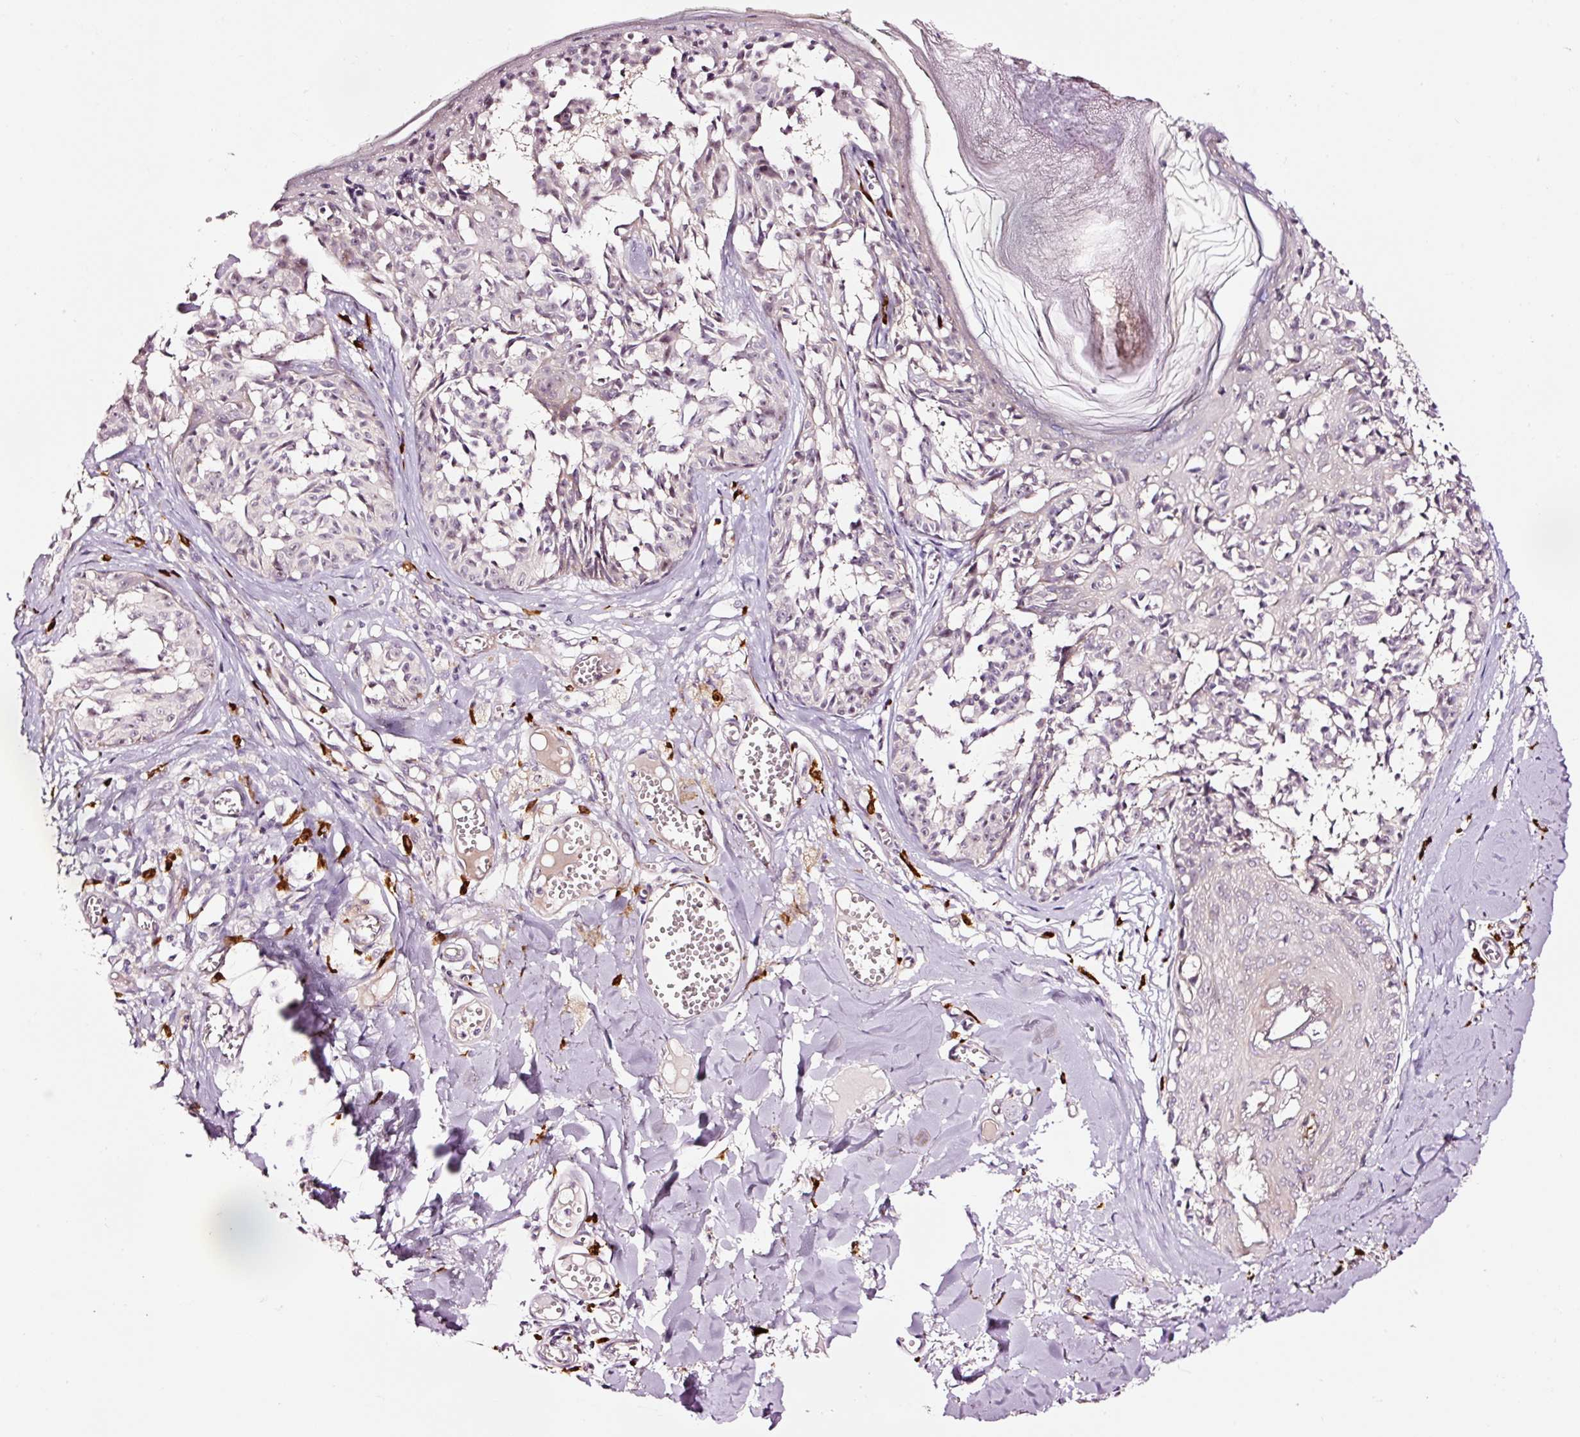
{"staining": {"intensity": "negative", "quantity": "none", "location": "none"}, "tissue": "melanoma", "cell_type": "Tumor cells", "image_type": "cancer", "snomed": [{"axis": "morphology", "description": "Malignant melanoma, NOS"}, {"axis": "topography", "description": "Skin"}], "caption": "Immunohistochemical staining of human melanoma demonstrates no significant staining in tumor cells. (Brightfield microscopy of DAB IHC at high magnification).", "gene": "UTP14A", "patient": {"sex": "female", "age": 43}}